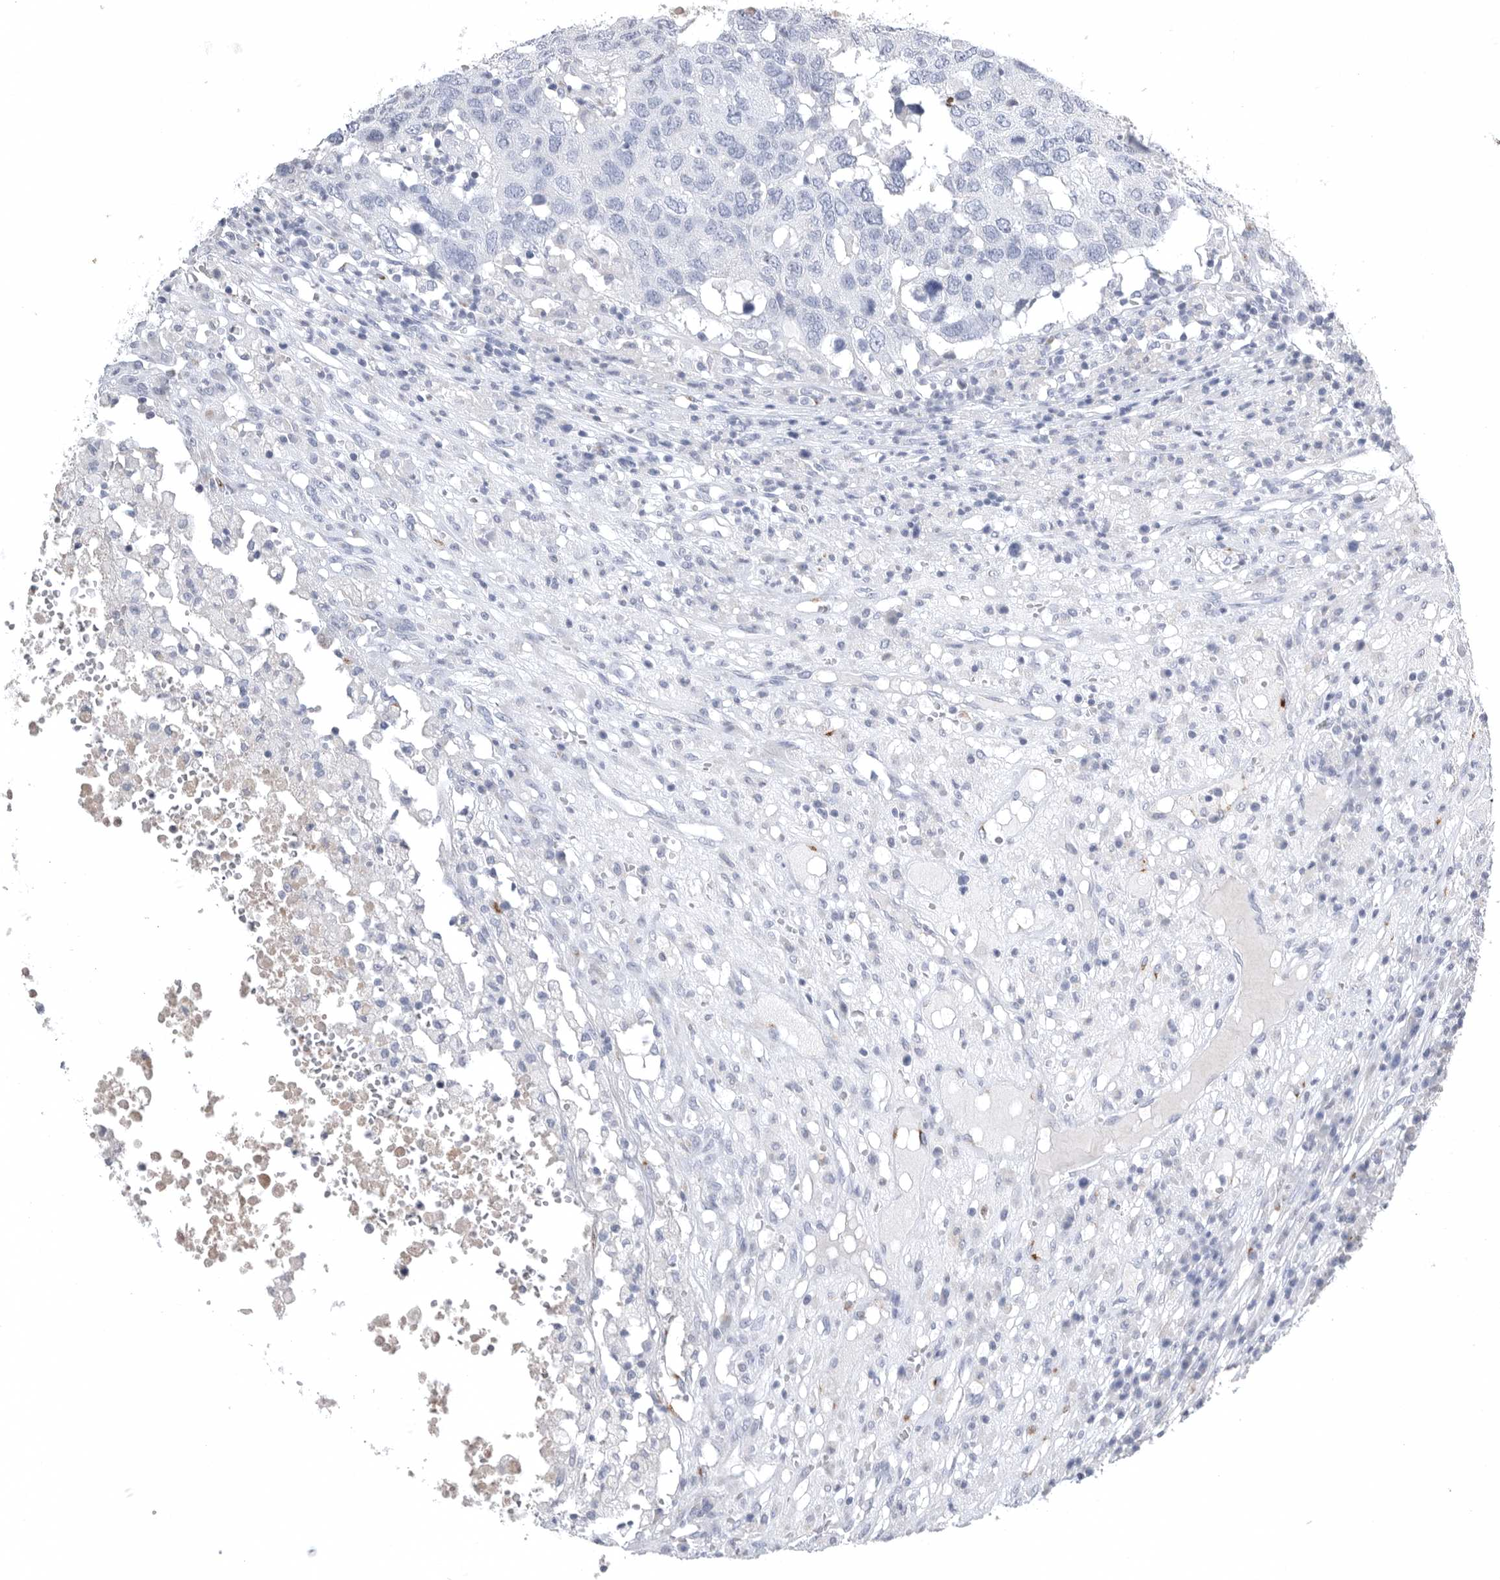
{"staining": {"intensity": "negative", "quantity": "none", "location": "none"}, "tissue": "head and neck cancer", "cell_type": "Tumor cells", "image_type": "cancer", "snomed": [{"axis": "morphology", "description": "Squamous cell carcinoma, NOS"}, {"axis": "topography", "description": "Head-Neck"}], "caption": "Tumor cells show no significant positivity in squamous cell carcinoma (head and neck).", "gene": "TIMP1", "patient": {"sex": "male", "age": 66}}